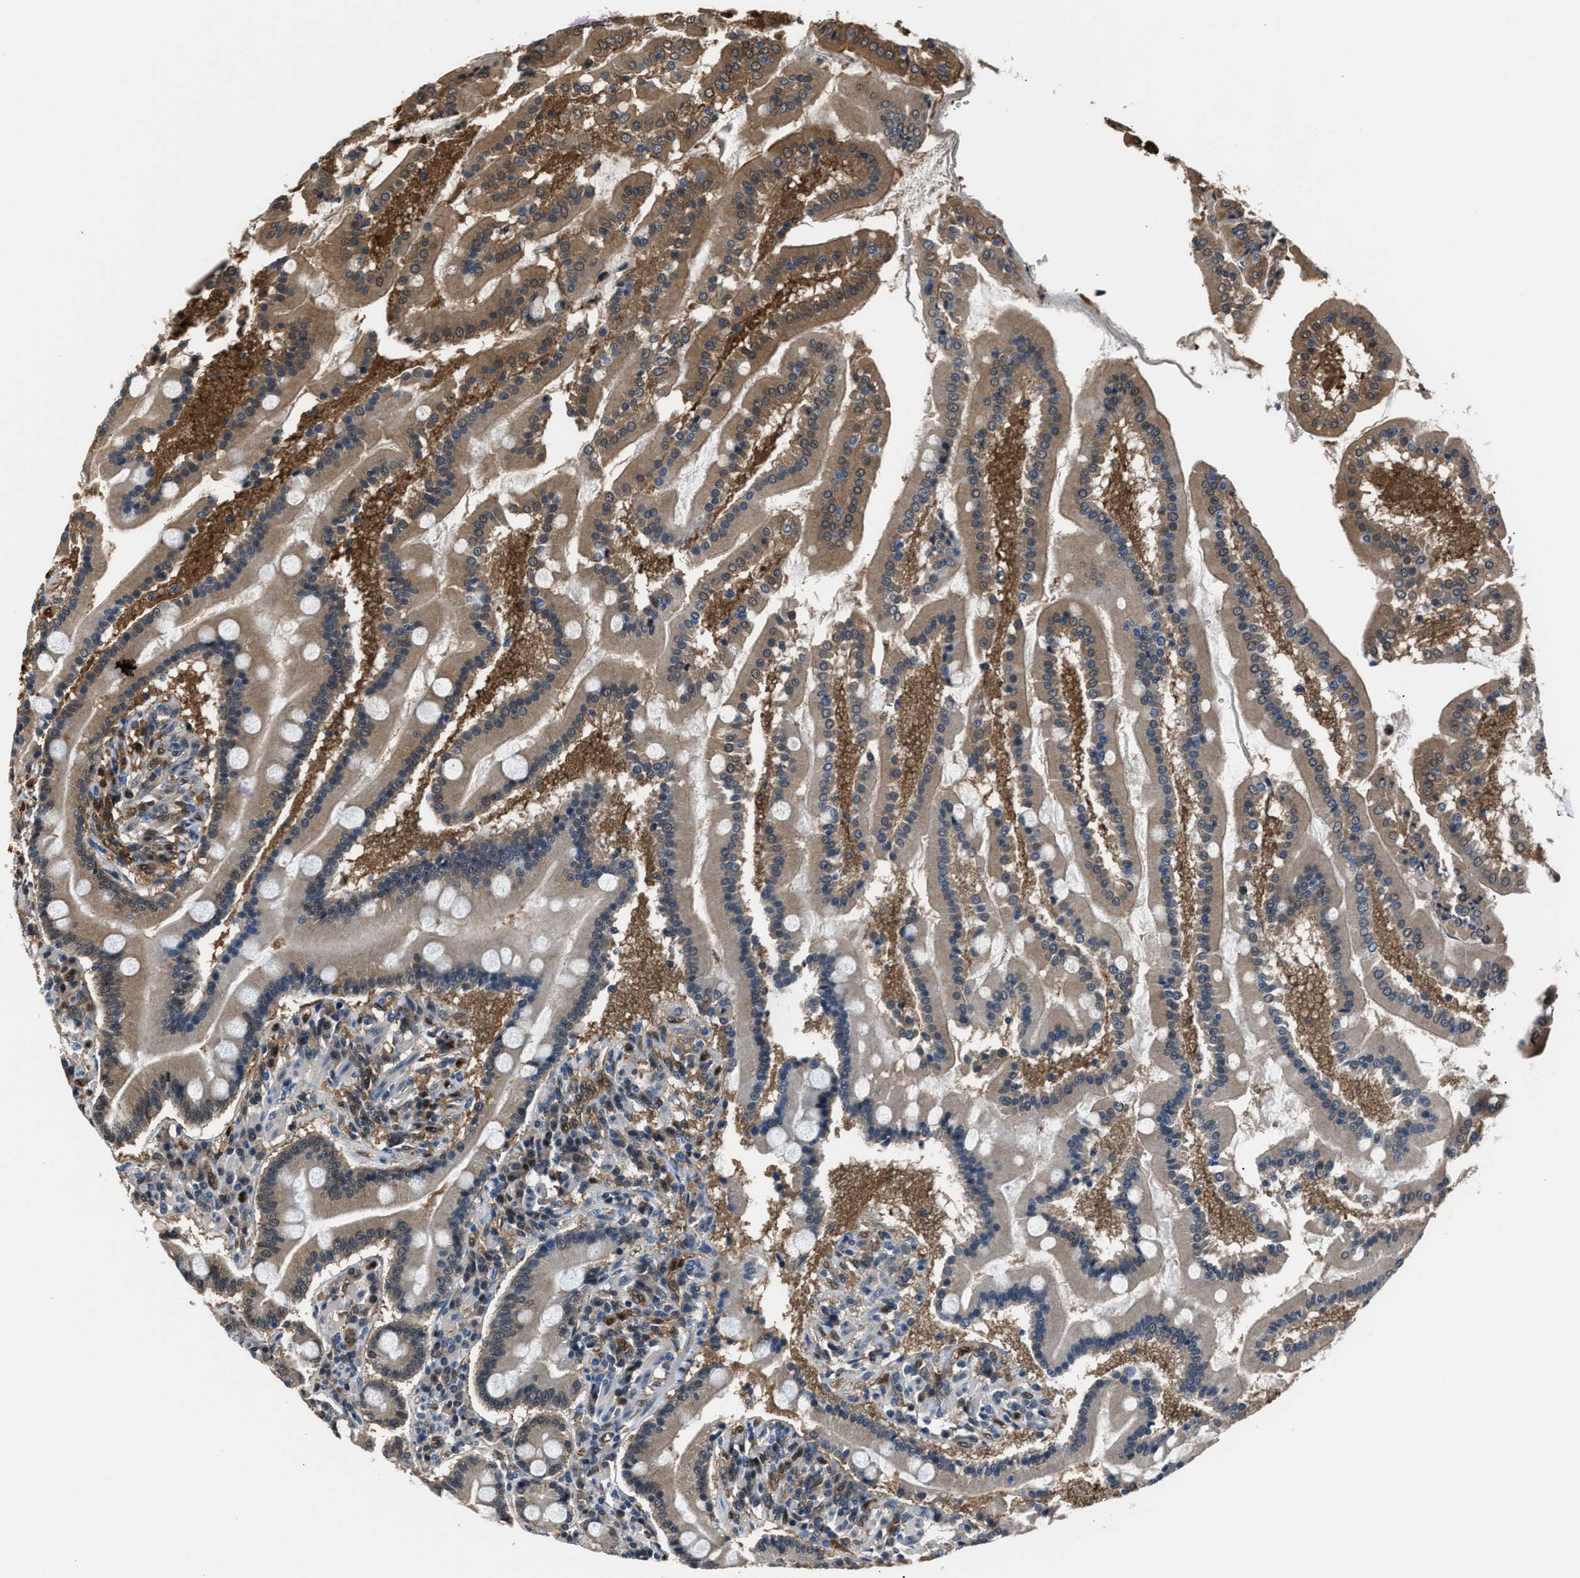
{"staining": {"intensity": "weak", "quantity": "25%-75%", "location": "cytoplasmic/membranous,nuclear"}, "tissue": "duodenum", "cell_type": "Glandular cells", "image_type": "normal", "snomed": [{"axis": "morphology", "description": "Normal tissue, NOS"}, {"axis": "topography", "description": "Duodenum"}], "caption": "A micrograph of duodenum stained for a protein displays weak cytoplasmic/membranous,nuclear brown staining in glandular cells. (Stains: DAB in brown, nuclei in blue, Microscopy: brightfield microscopy at high magnification).", "gene": "PPA1", "patient": {"sex": "male", "age": 50}}